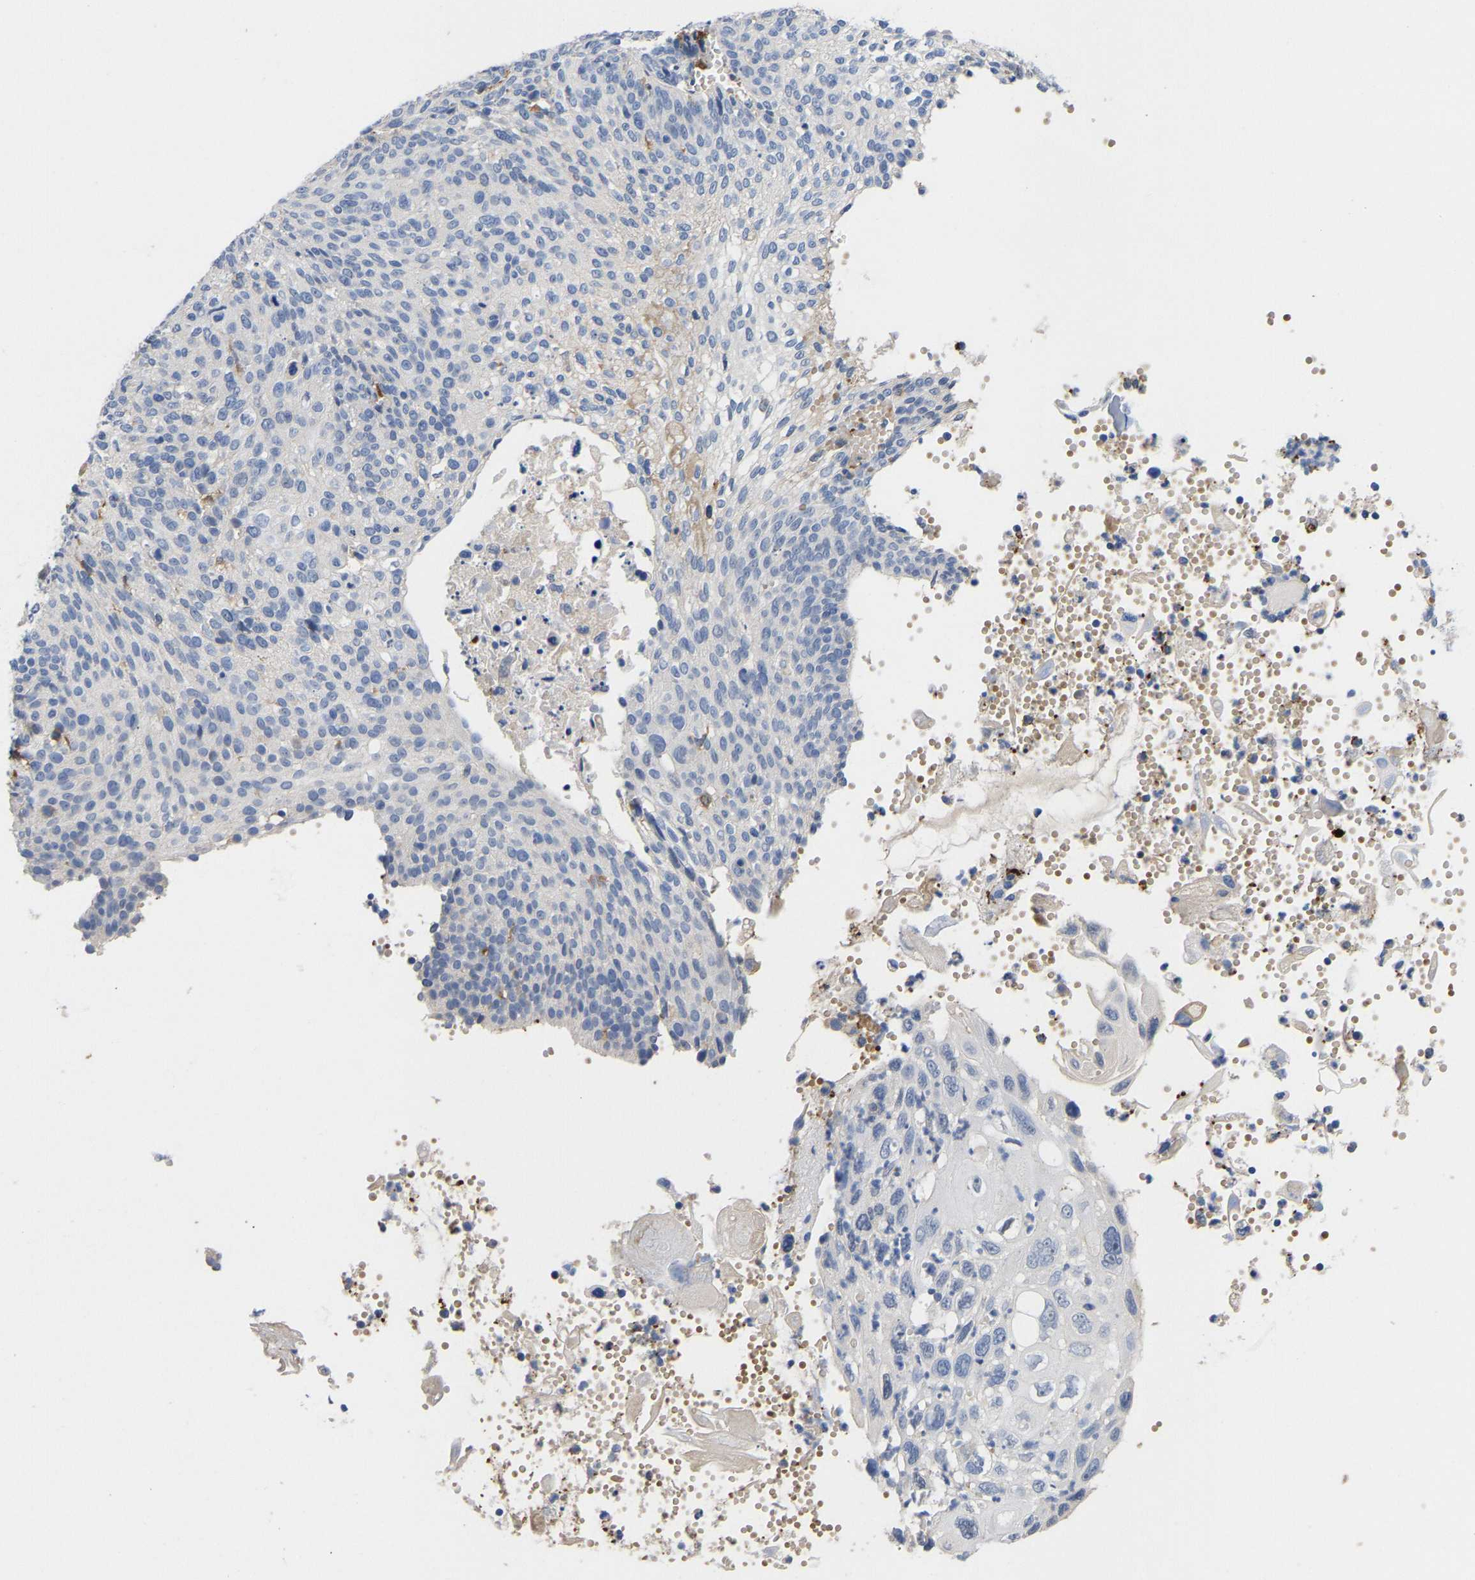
{"staining": {"intensity": "negative", "quantity": "none", "location": "none"}, "tissue": "cervical cancer", "cell_type": "Tumor cells", "image_type": "cancer", "snomed": [{"axis": "morphology", "description": "Squamous cell carcinoma, NOS"}, {"axis": "topography", "description": "Cervix"}], "caption": "Tumor cells show no significant staining in cervical squamous cell carcinoma. (DAB (3,3'-diaminobenzidine) immunohistochemistry visualized using brightfield microscopy, high magnification).", "gene": "FGF18", "patient": {"sex": "female", "age": 70}}